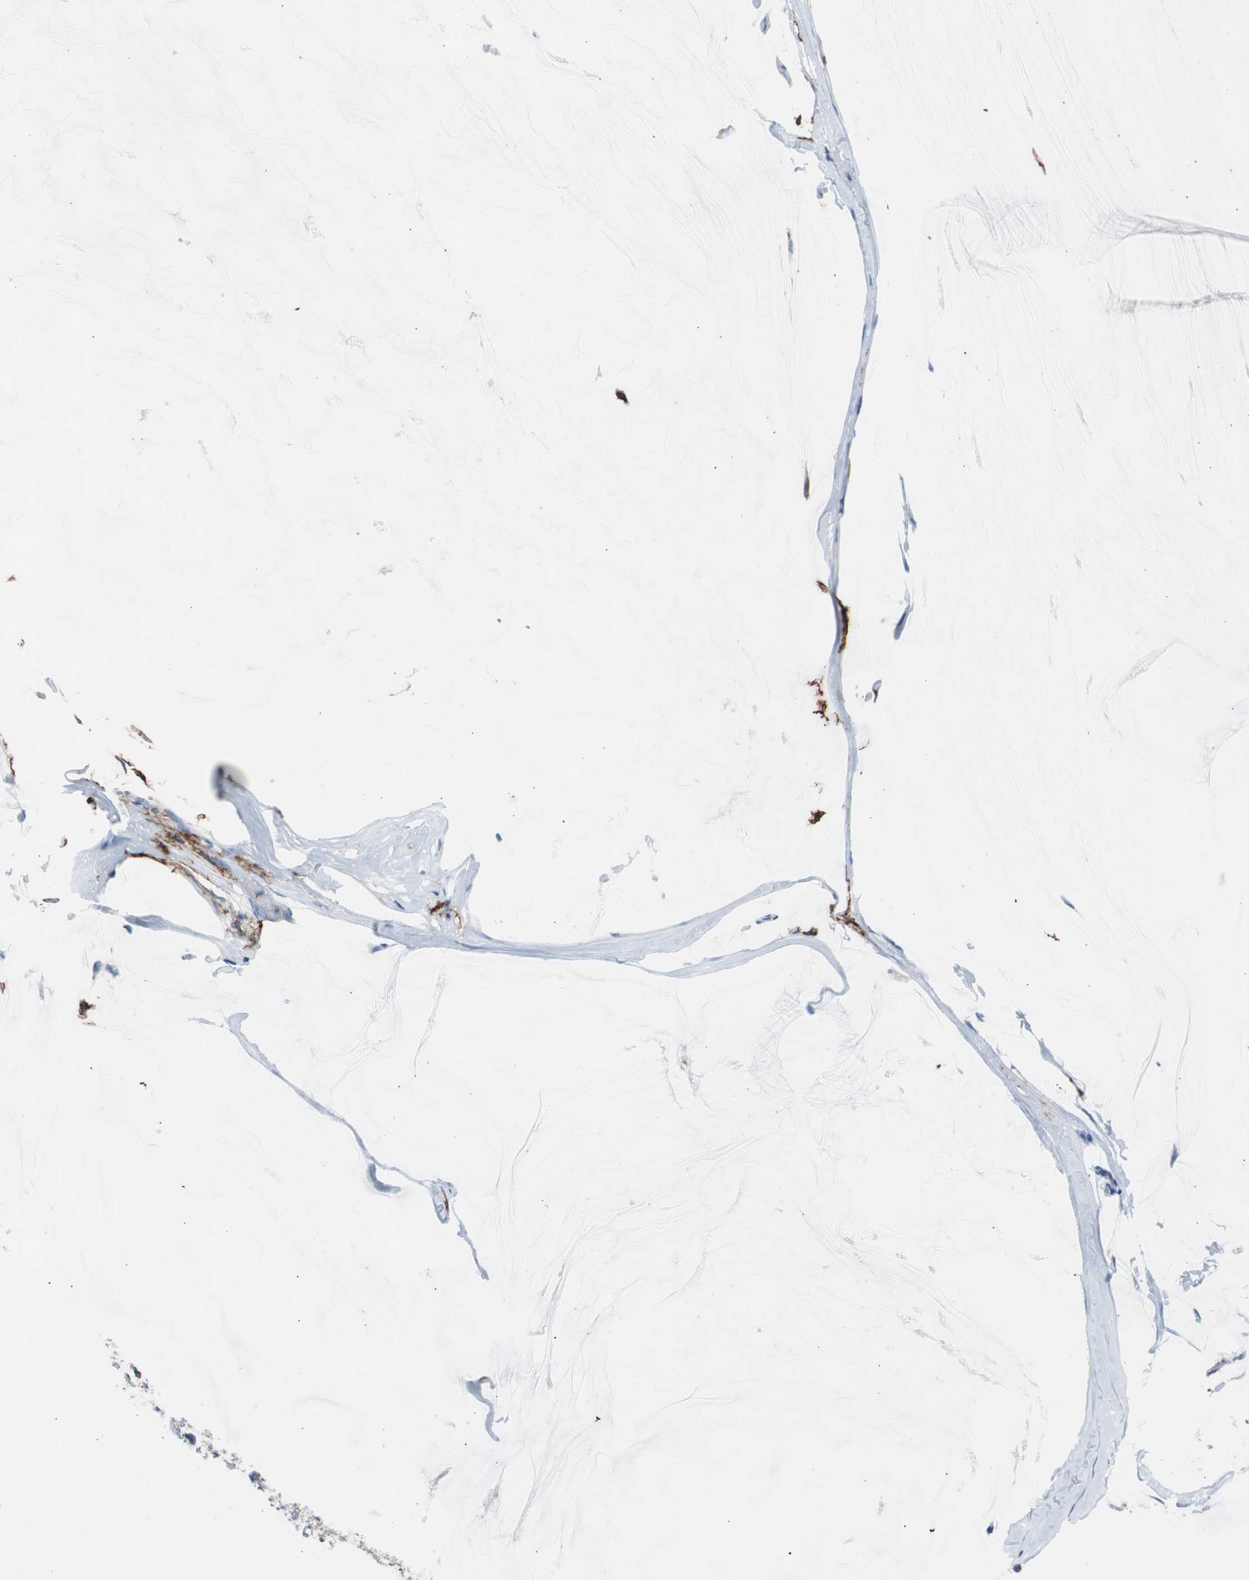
{"staining": {"intensity": "negative", "quantity": "none", "location": "none"}, "tissue": "ovarian cancer", "cell_type": "Tumor cells", "image_type": "cancer", "snomed": [{"axis": "morphology", "description": "Cystadenocarcinoma, mucinous, NOS"}, {"axis": "topography", "description": "Ovary"}], "caption": "Ovarian cancer was stained to show a protein in brown. There is no significant staining in tumor cells.", "gene": "FCGR2B", "patient": {"sex": "female", "age": 39}}